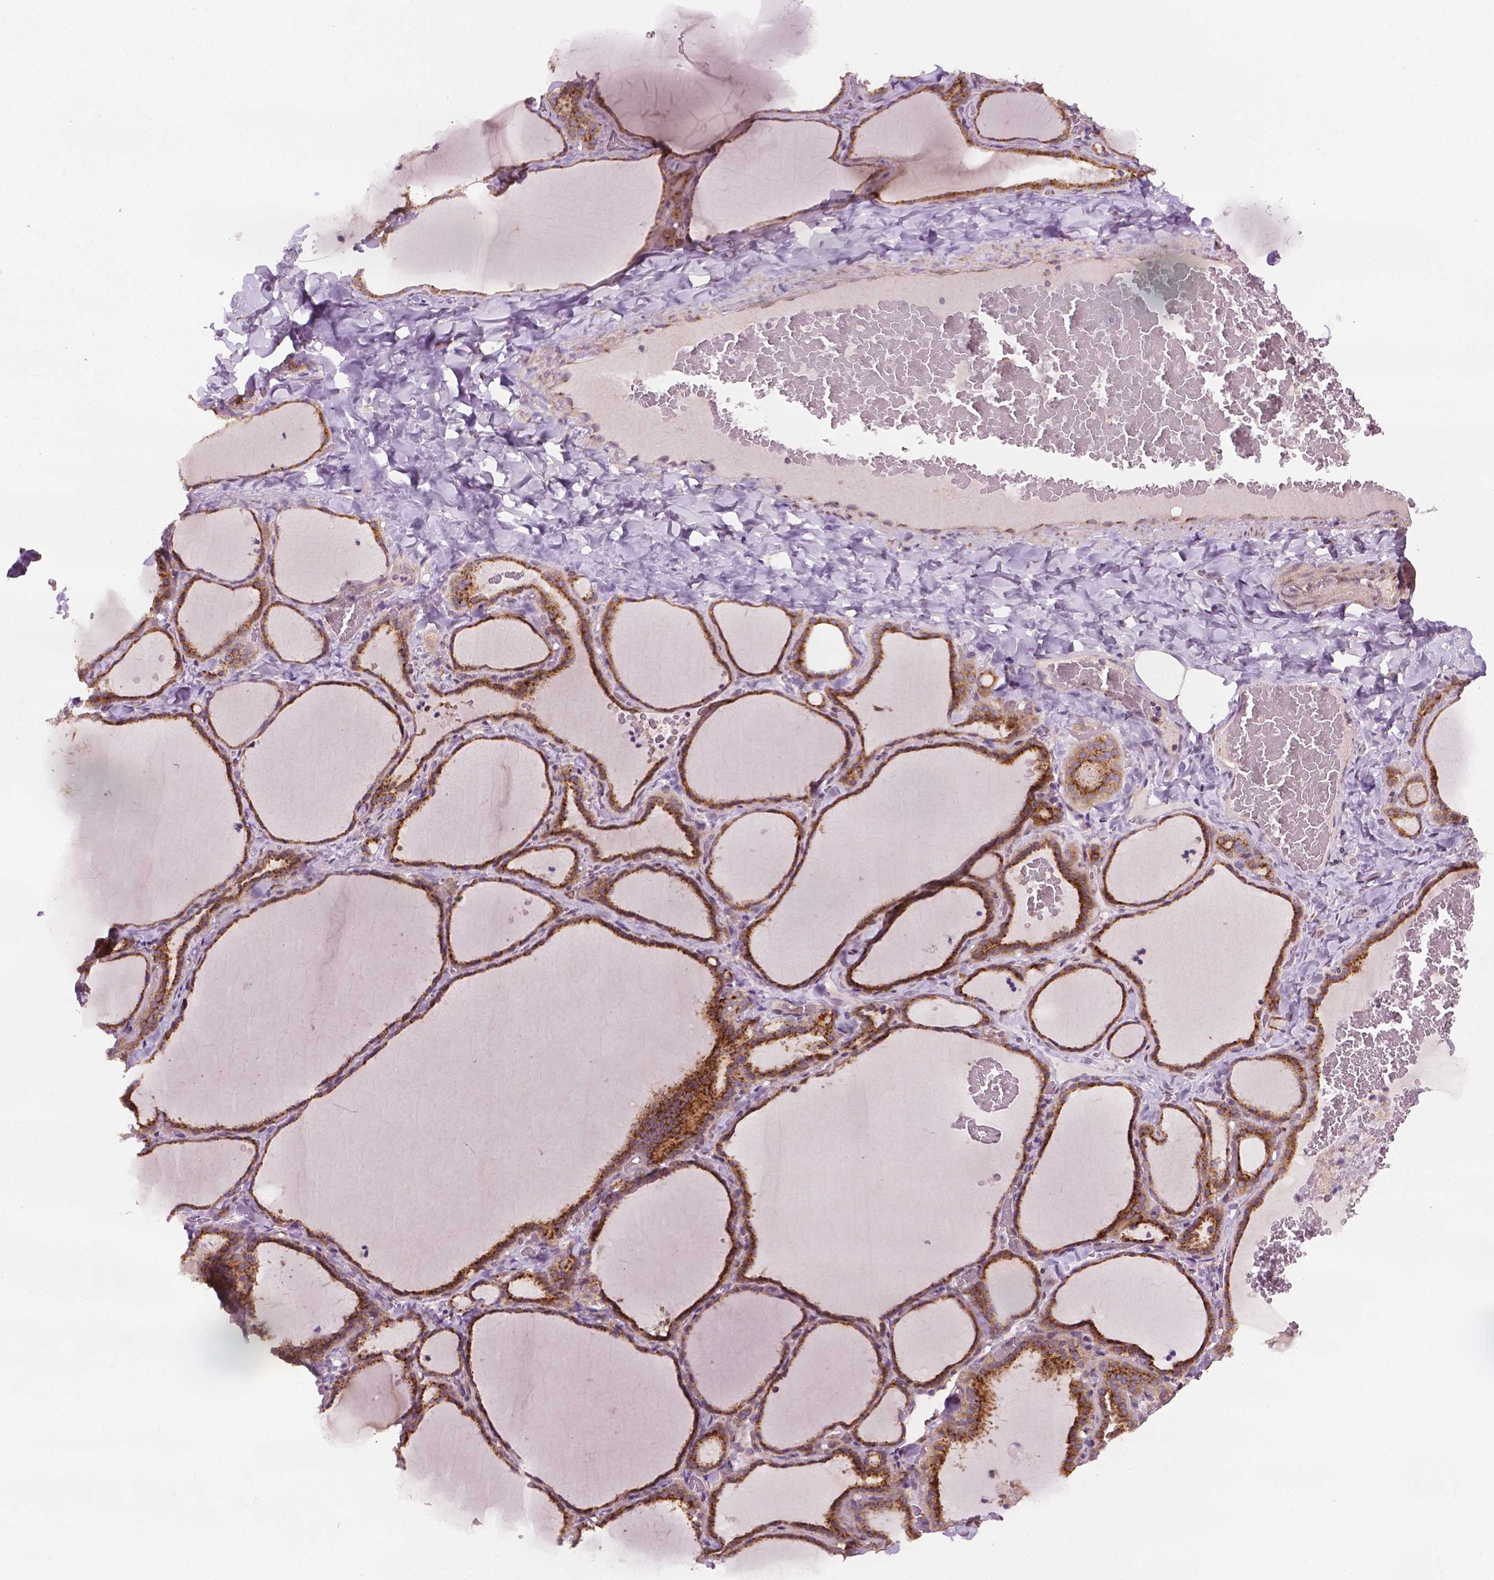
{"staining": {"intensity": "moderate", "quantity": ">75%", "location": "cytoplasmic/membranous"}, "tissue": "thyroid gland", "cell_type": "Glandular cells", "image_type": "normal", "snomed": [{"axis": "morphology", "description": "Normal tissue, NOS"}, {"axis": "topography", "description": "Thyroid gland"}], "caption": "DAB immunohistochemical staining of unremarkable human thyroid gland displays moderate cytoplasmic/membranous protein staining in approximately >75% of glandular cells. Nuclei are stained in blue.", "gene": "EBAG9", "patient": {"sex": "female", "age": 22}}